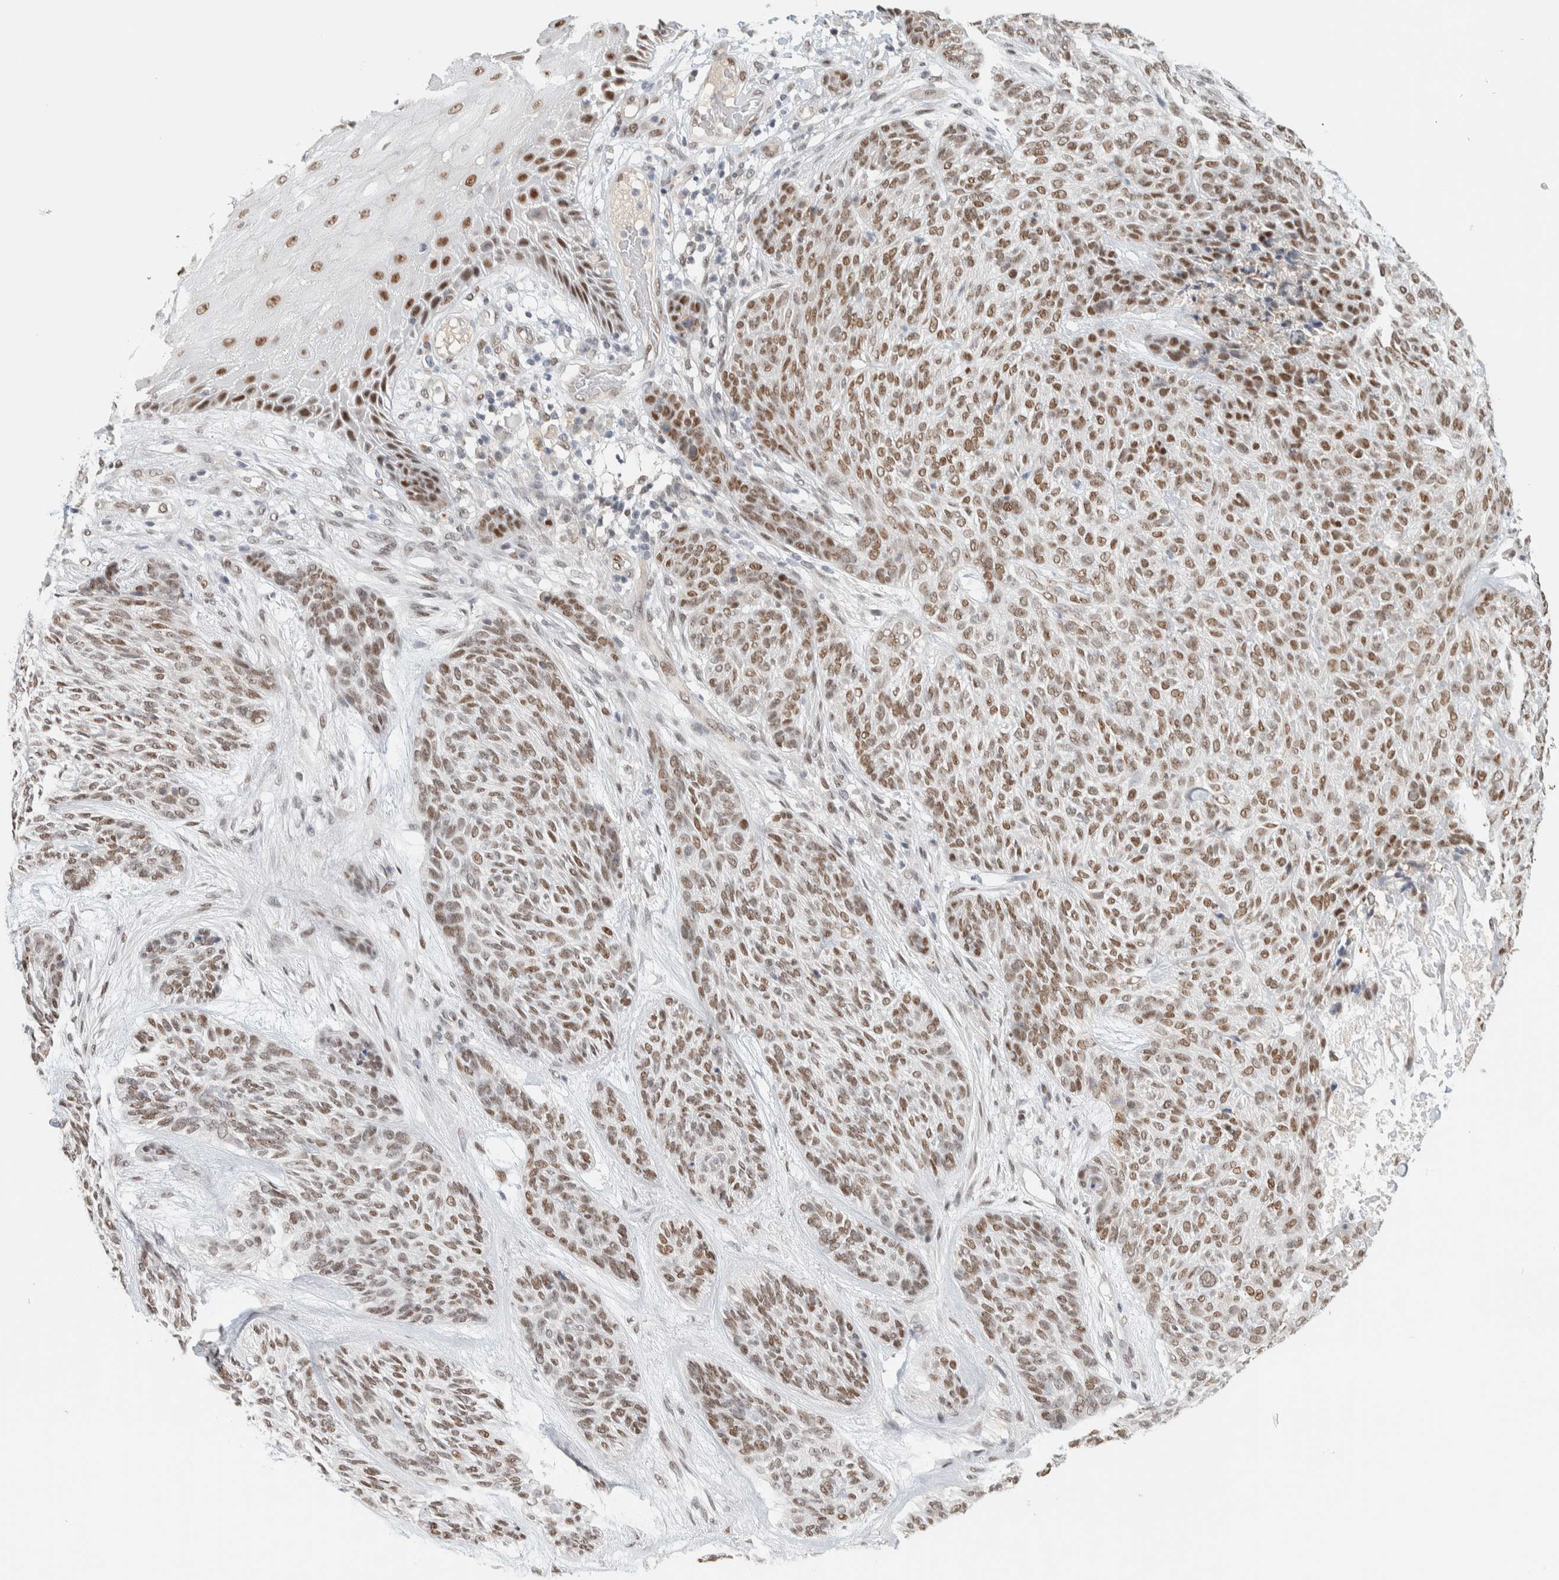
{"staining": {"intensity": "weak", "quantity": ">75%", "location": "nuclear"}, "tissue": "skin cancer", "cell_type": "Tumor cells", "image_type": "cancer", "snomed": [{"axis": "morphology", "description": "Basal cell carcinoma"}, {"axis": "topography", "description": "Skin"}], "caption": "Immunohistochemical staining of human skin cancer shows low levels of weak nuclear staining in about >75% of tumor cells.", "gene": "PUS7", "patient": {"sex": "male", "age": 55}}